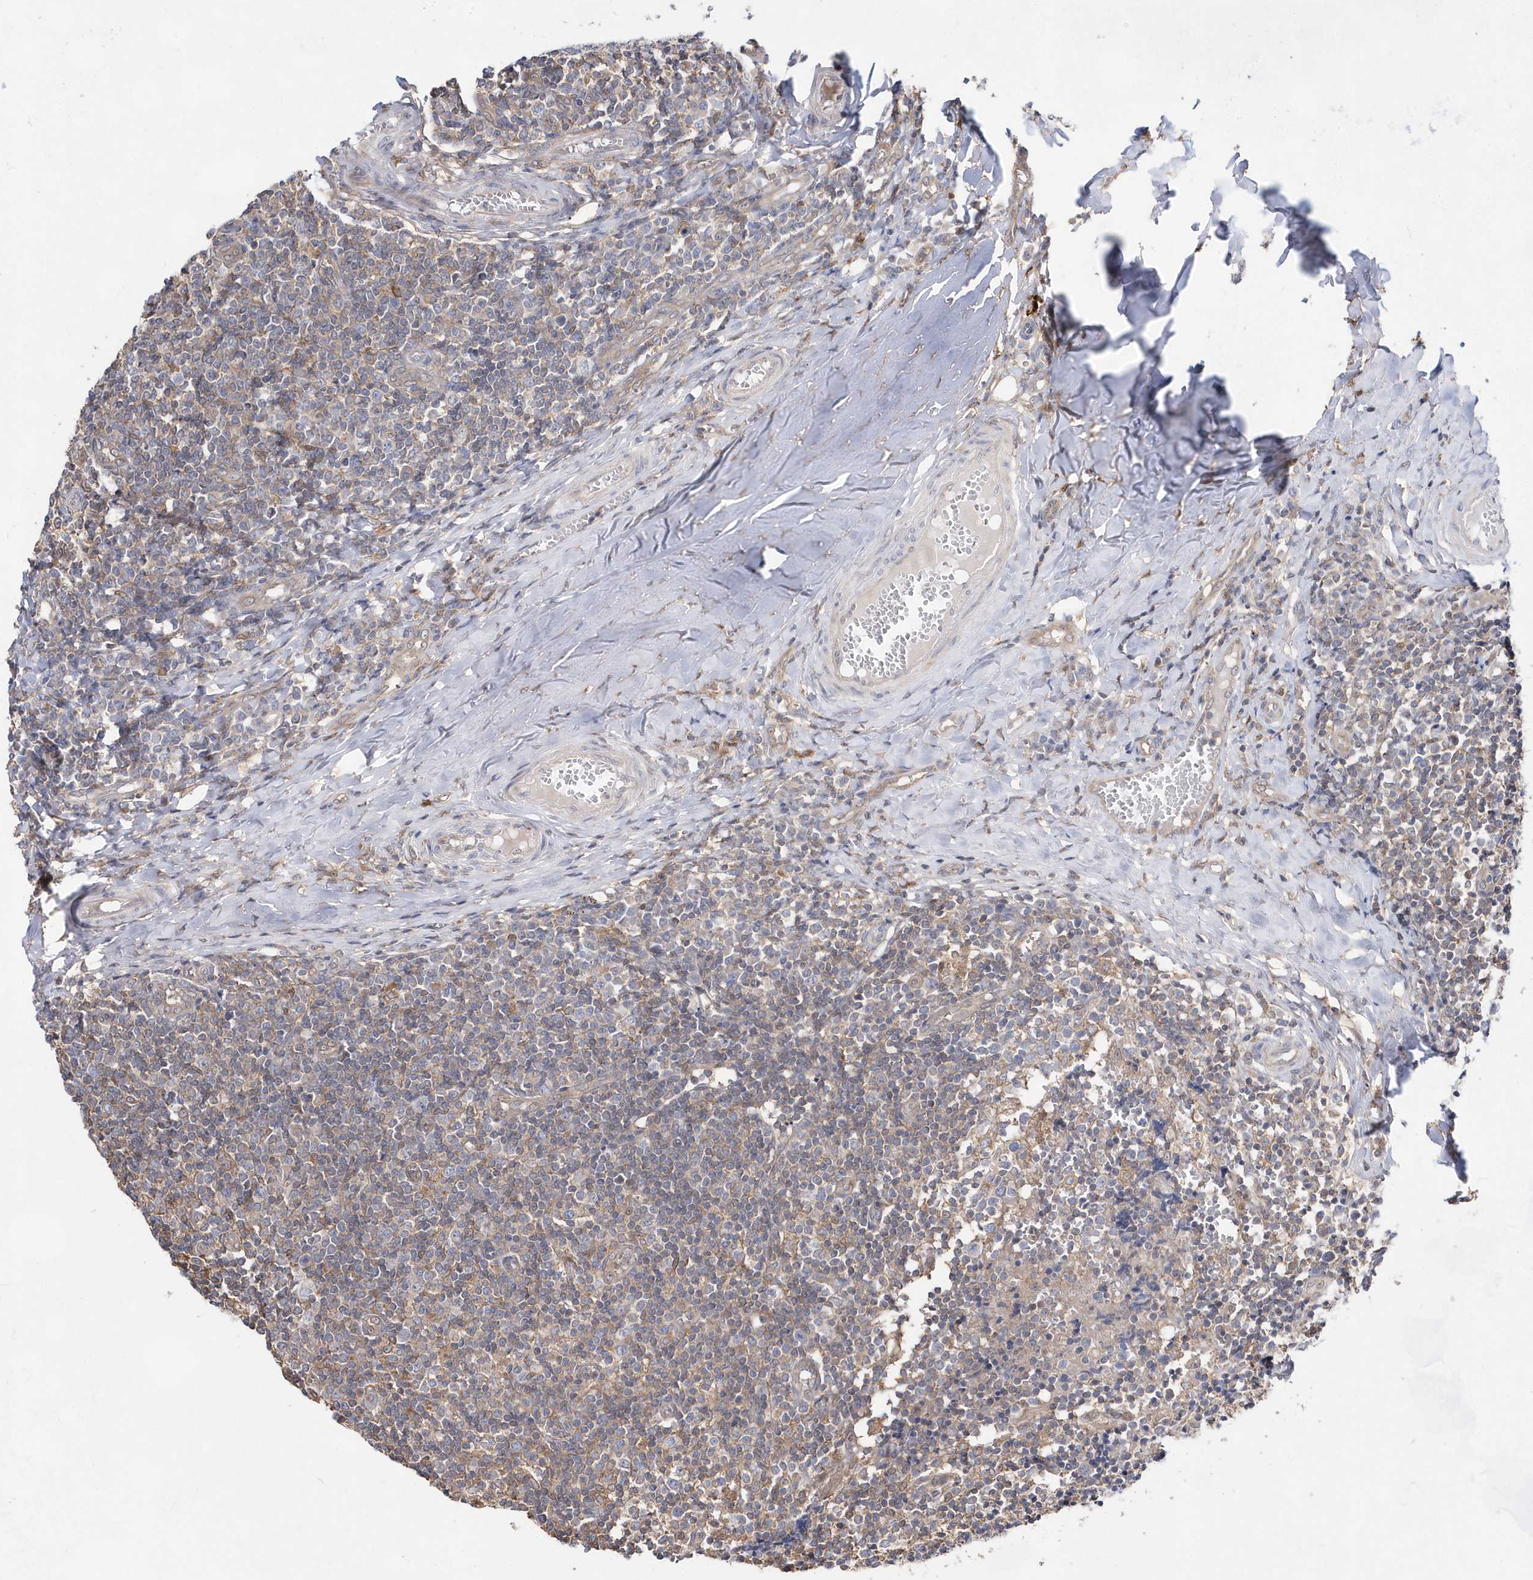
{"staining": {"intensity": "weak", "quantity": "<25%", "location": "cytoplasmic/membranous"}, "tissue": "tonsil", "cell_type": "Germinal center cells", "image_type": "normal", "snomed": [{"axis": "morphology", "description": "Normal tissue, NOS"}, {"axis": "topography", "description": "Tonsil"}], "caption": "The micrograph reveals no staining of germinal center cells in normal tonsil. (Brightfield microscopy of DAB (3,3'-diaminobenzidine) immunohistochemistry at high magnification).", "gene": "BDH2", "patient": {"sex": "female", "age": 19}}